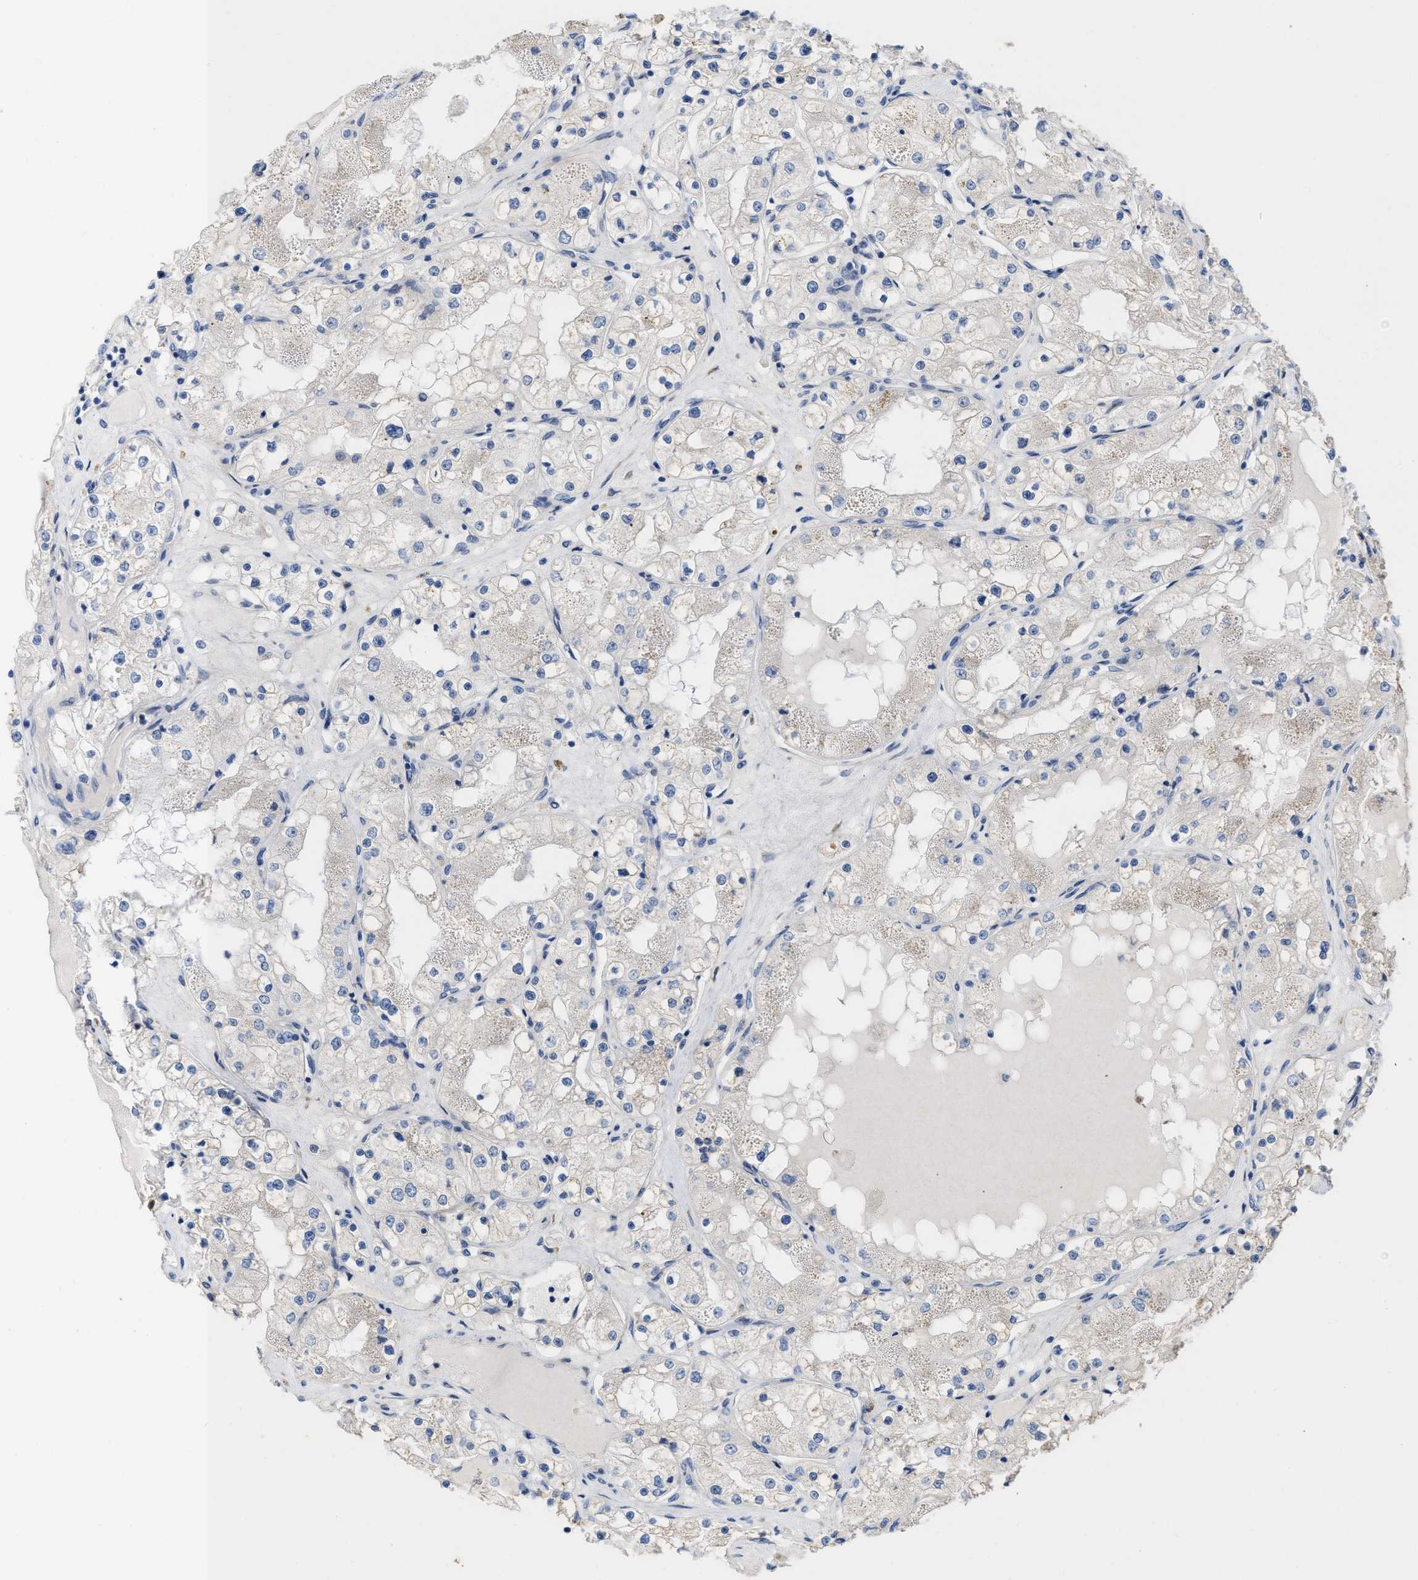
{"staining": {"intensity": "negative", "quantity": "none", "location": "none"}, "tissue": "renal cancer", "cell_type": "Tumor cells", "image_type": "cancer", "snomed": [{"axis": "morphology", "description": "Adenocarcinoma, NOS"}, {"axis": "topography", "description": "Kidney"}], "caption": "The immunohistochemistry micrograph has no significant staining in tumor cells of renal cancer tissue. The staining was performed using DAB (3,3'-diaminobenzidine) to visualize the protein expression in brown, while the nuclei were stained in blue with hematoxylin (Magnification: 20x).", "gene": "CDPF1", "patient": {"sex": "male", "age": 68}}